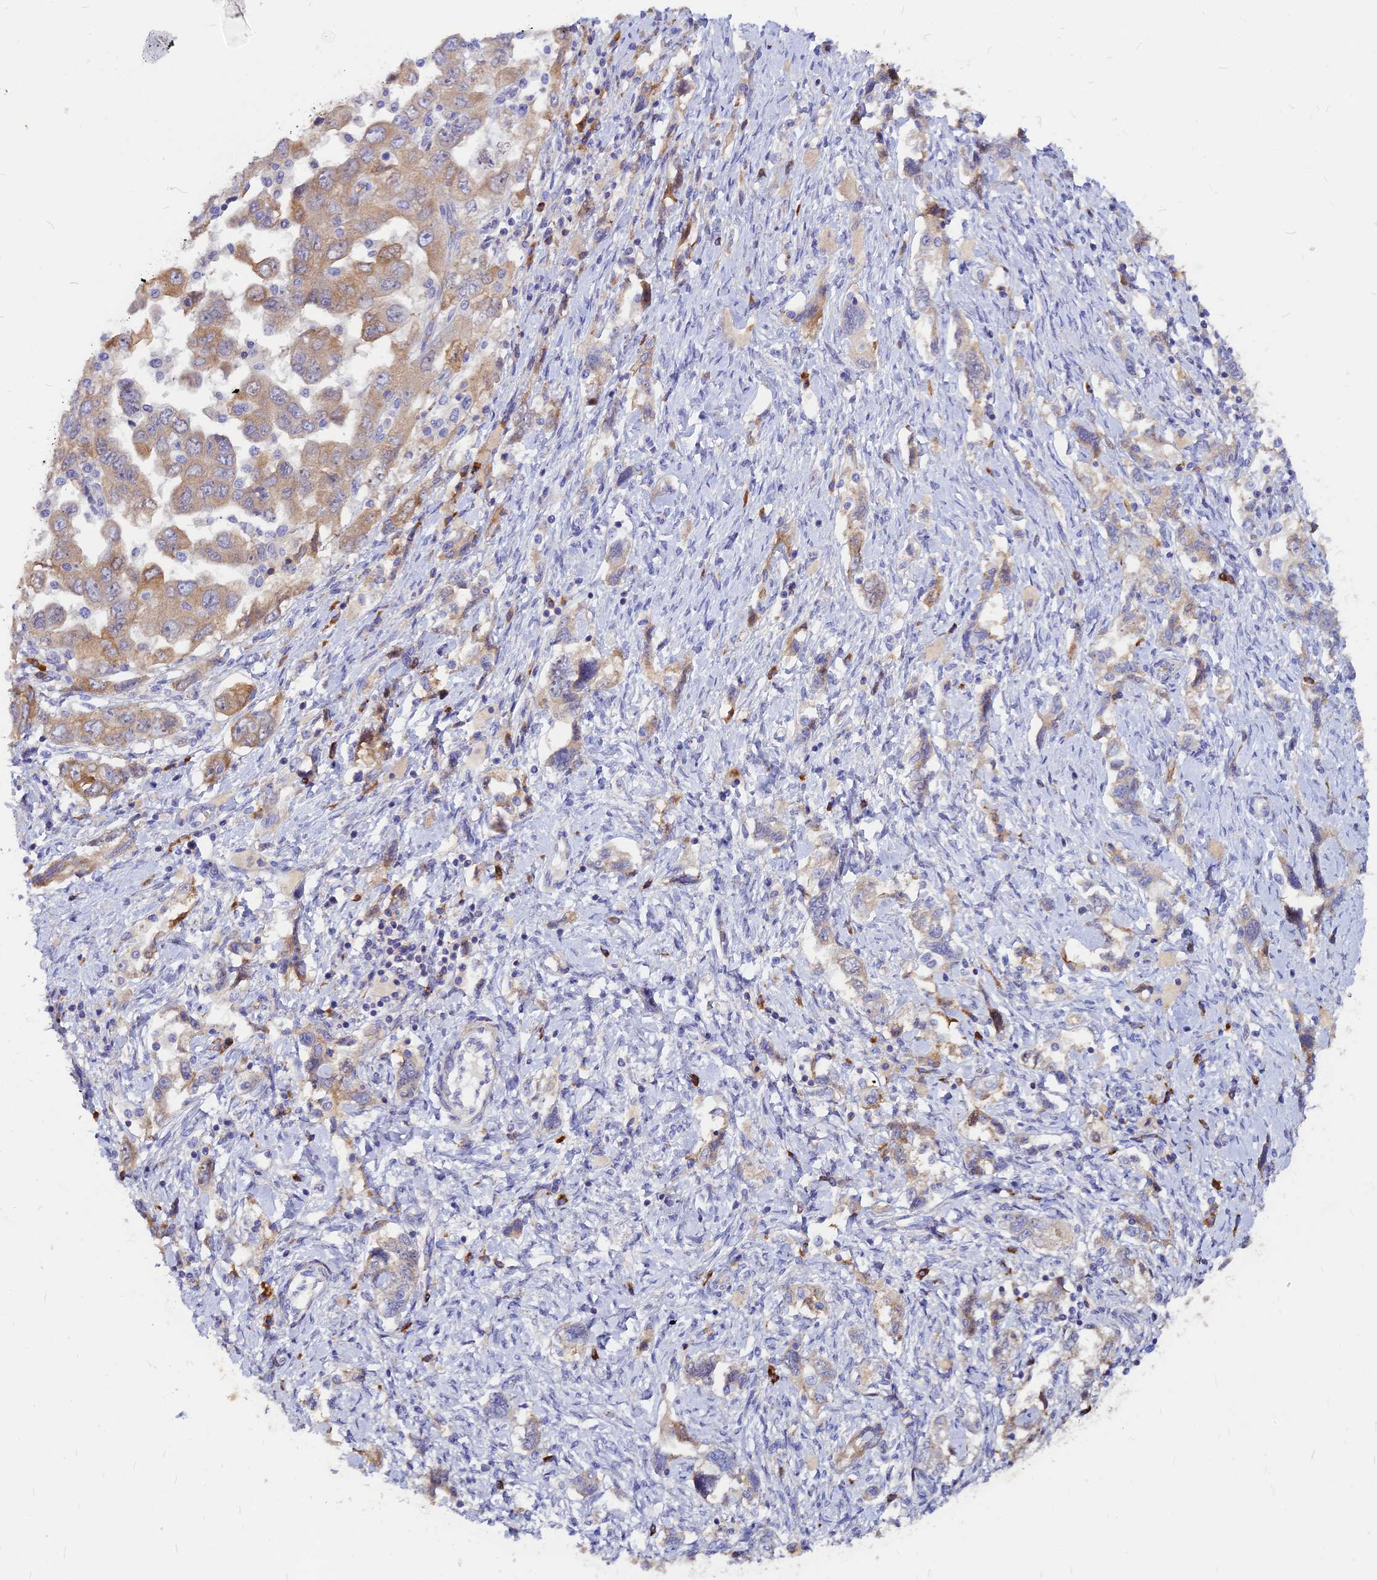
{"staining": {"intensity": "moderate", "quantity": ">75%", "location": "cytoplasmic/membranous"}, "tissue": "ovarian cancer", "cell_type": "Tumor cells", "image_type": "cancer", "snomed": [{"axis": "morphology", "description": "Carcinoma, NOS"}, {"axis": "morphology", "description": "Cystadenocarcinoma, serous, NOS"}, {"axis": "topography", "description": "Ovary"}], "caption": "An image showing moderate cytoplasmic/membranous positivity in approximately >75% of tumor cells in ovarian cancer (serous cystadenocarcinoma), as visualized by brown immunohistochemical staining.", "gene": "DENND2D", "patient": {"sex": "female", "age": 69}}